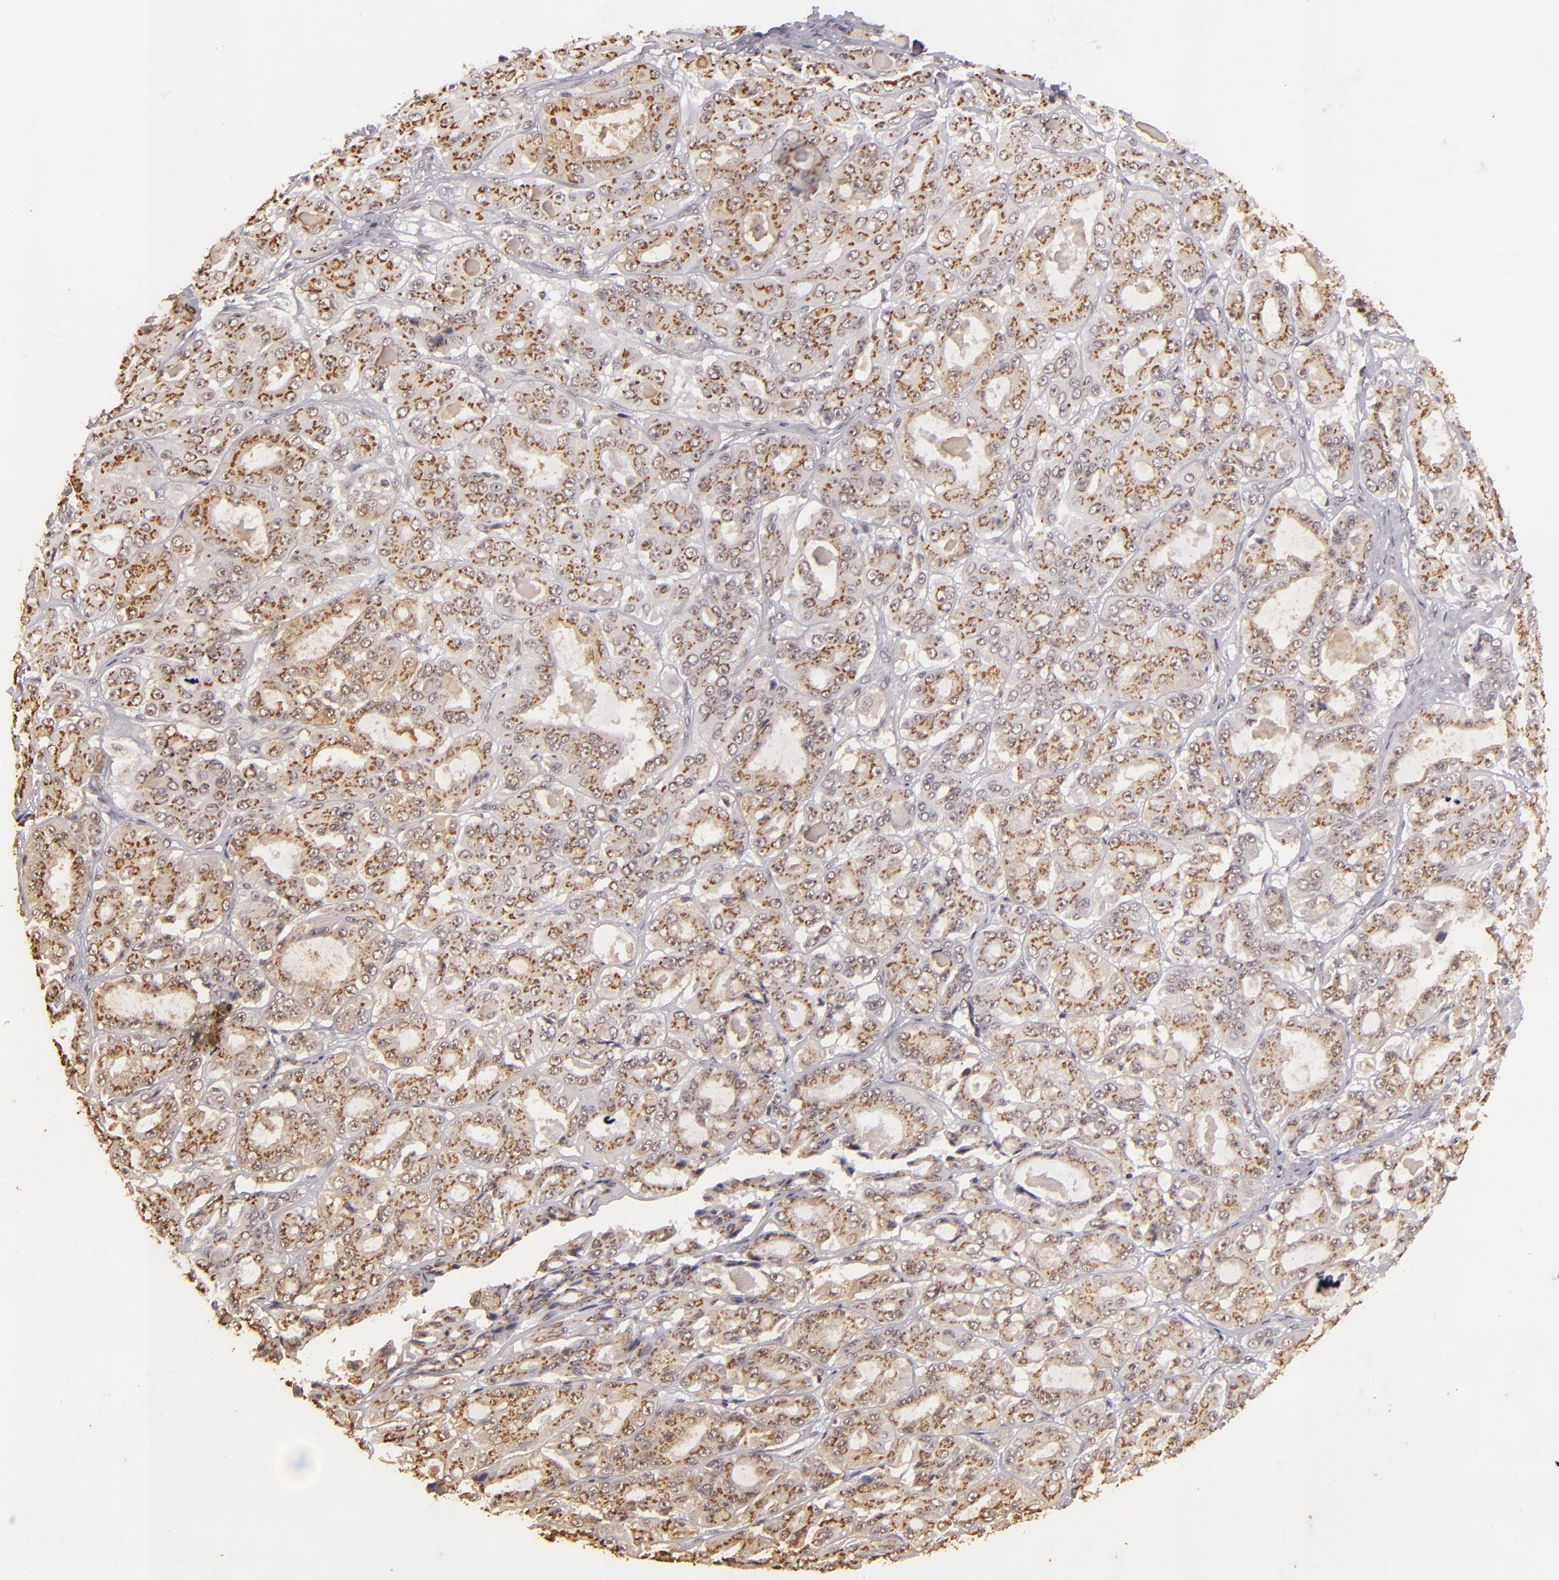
{"staining": {"intensity": "weak", "quantity": ">75%", "location": "nuclear"}, "tissue": "ovarian cancer", "cell_type": "Tumor cells", "image_type": "cancer", "snomed": [{"axis": "morphology", "description": "Carcinoma, endometroid"}, {"axis": "topography", "description": "Ovary"}], "caption": "High-magnification brightfield microscopy of endometroid carcinoma (ovarian) stained with DAB (3,3'-diaminobenzidine) (brown) and counterstained with hematoxylin (blue). tumor cells exhibit weak nuclear expression is present in approximately>75% of cells.", "gene": "CBX3", "patient": {"sex": "female", "age": 61}}